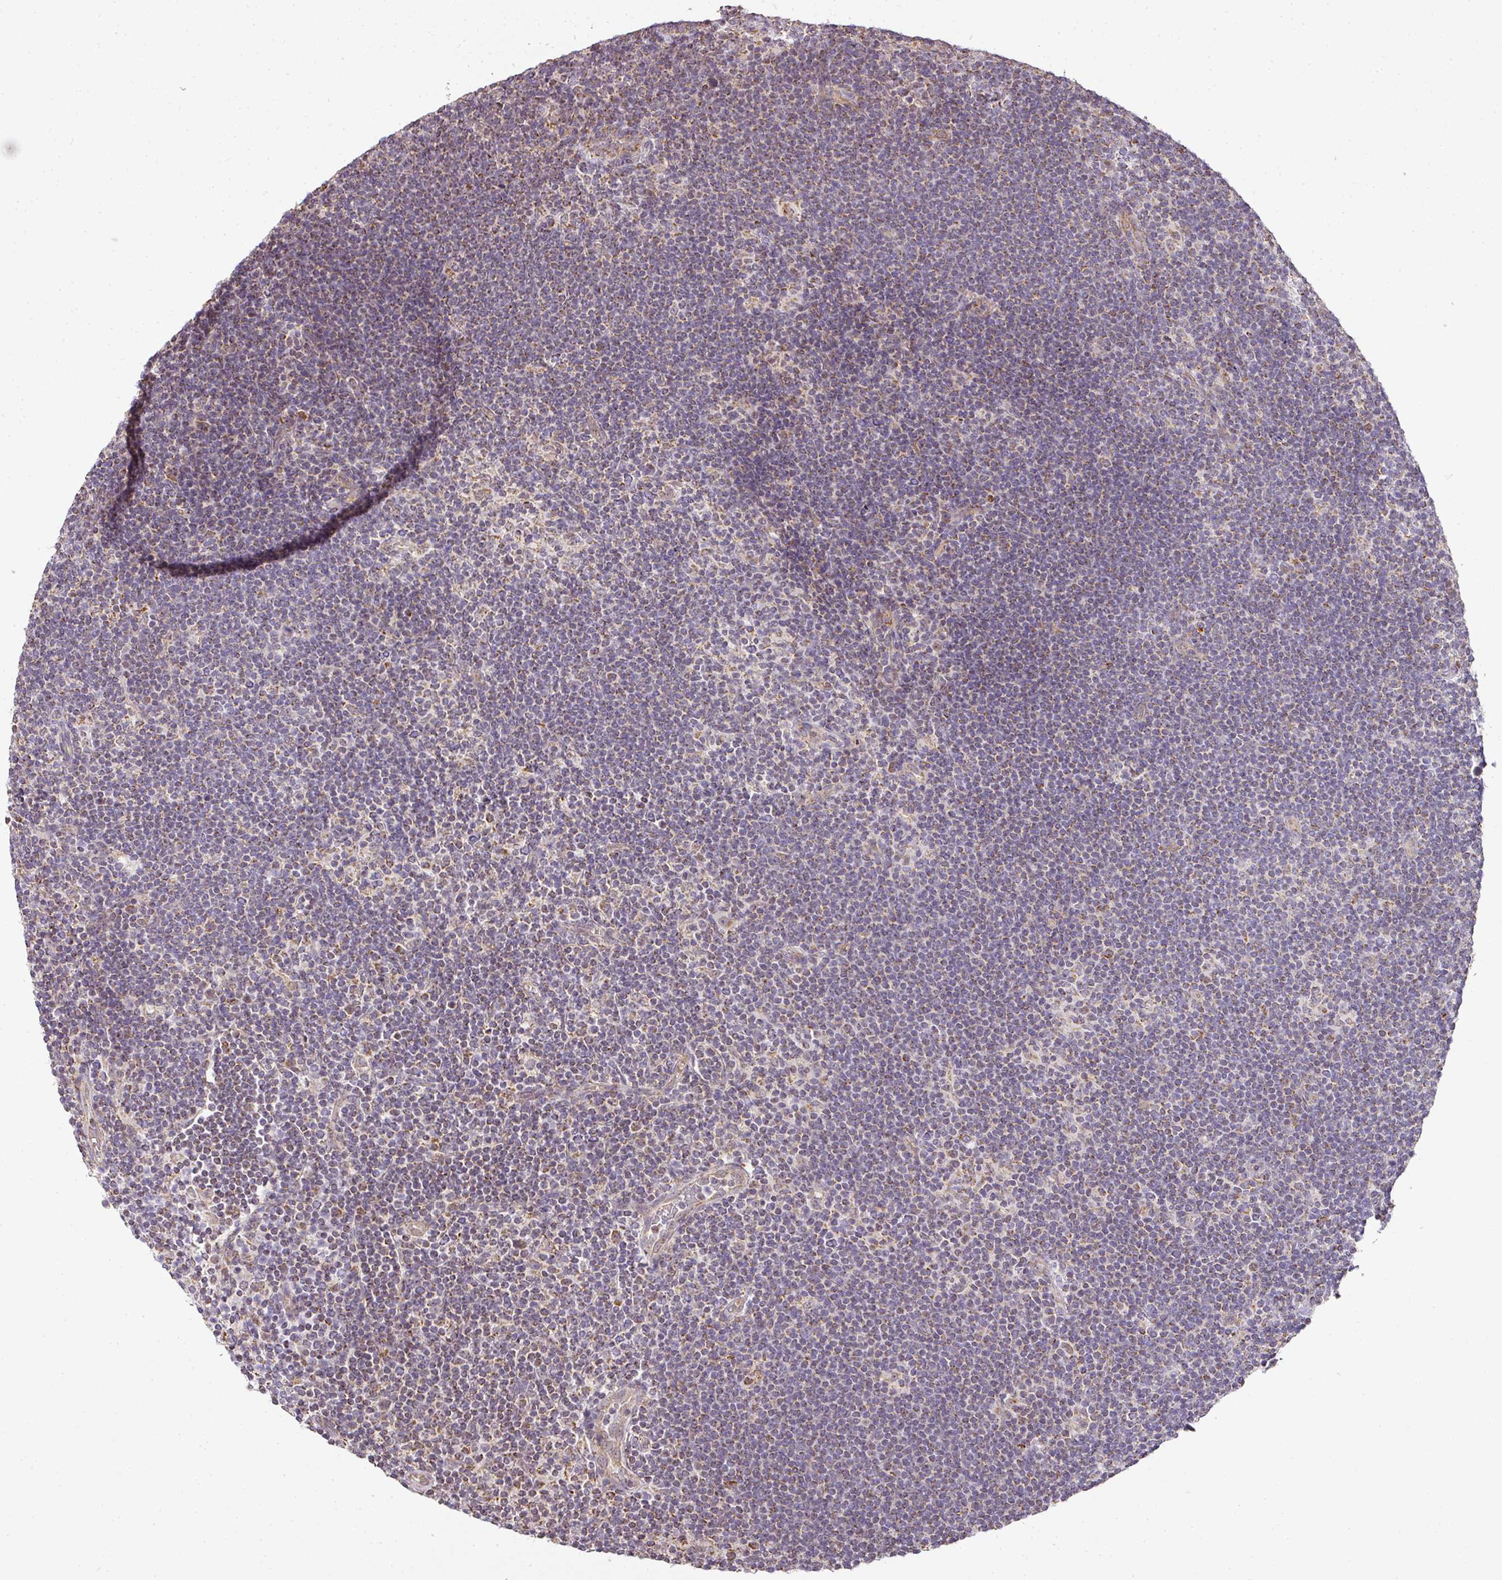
{"staining": {"intensity": "weak", "quantity": ">75%", "location": "cytoplasmic/membranous"}, "tissue": "lymphoma", "cell_type": "Tumor cells", "image_type": "cancer", "snomed": [{"axis": "morphology", "description": "Hodgkin's disease, NOS"}, {"axis": "topography", "description": "Lymph node"}], "caption": "A brown stain shows weak cytoplasmic/membranous expression of a protein in Hodgkin's disease tumor cells. The staining was performed using DAB to visualize the protein expression in brown, while the nuclei were stained in blue with hematoxylin (Magnification: 20x).", "gene": "MYOM2", "patient": {"sex": "female", "age": 57}}